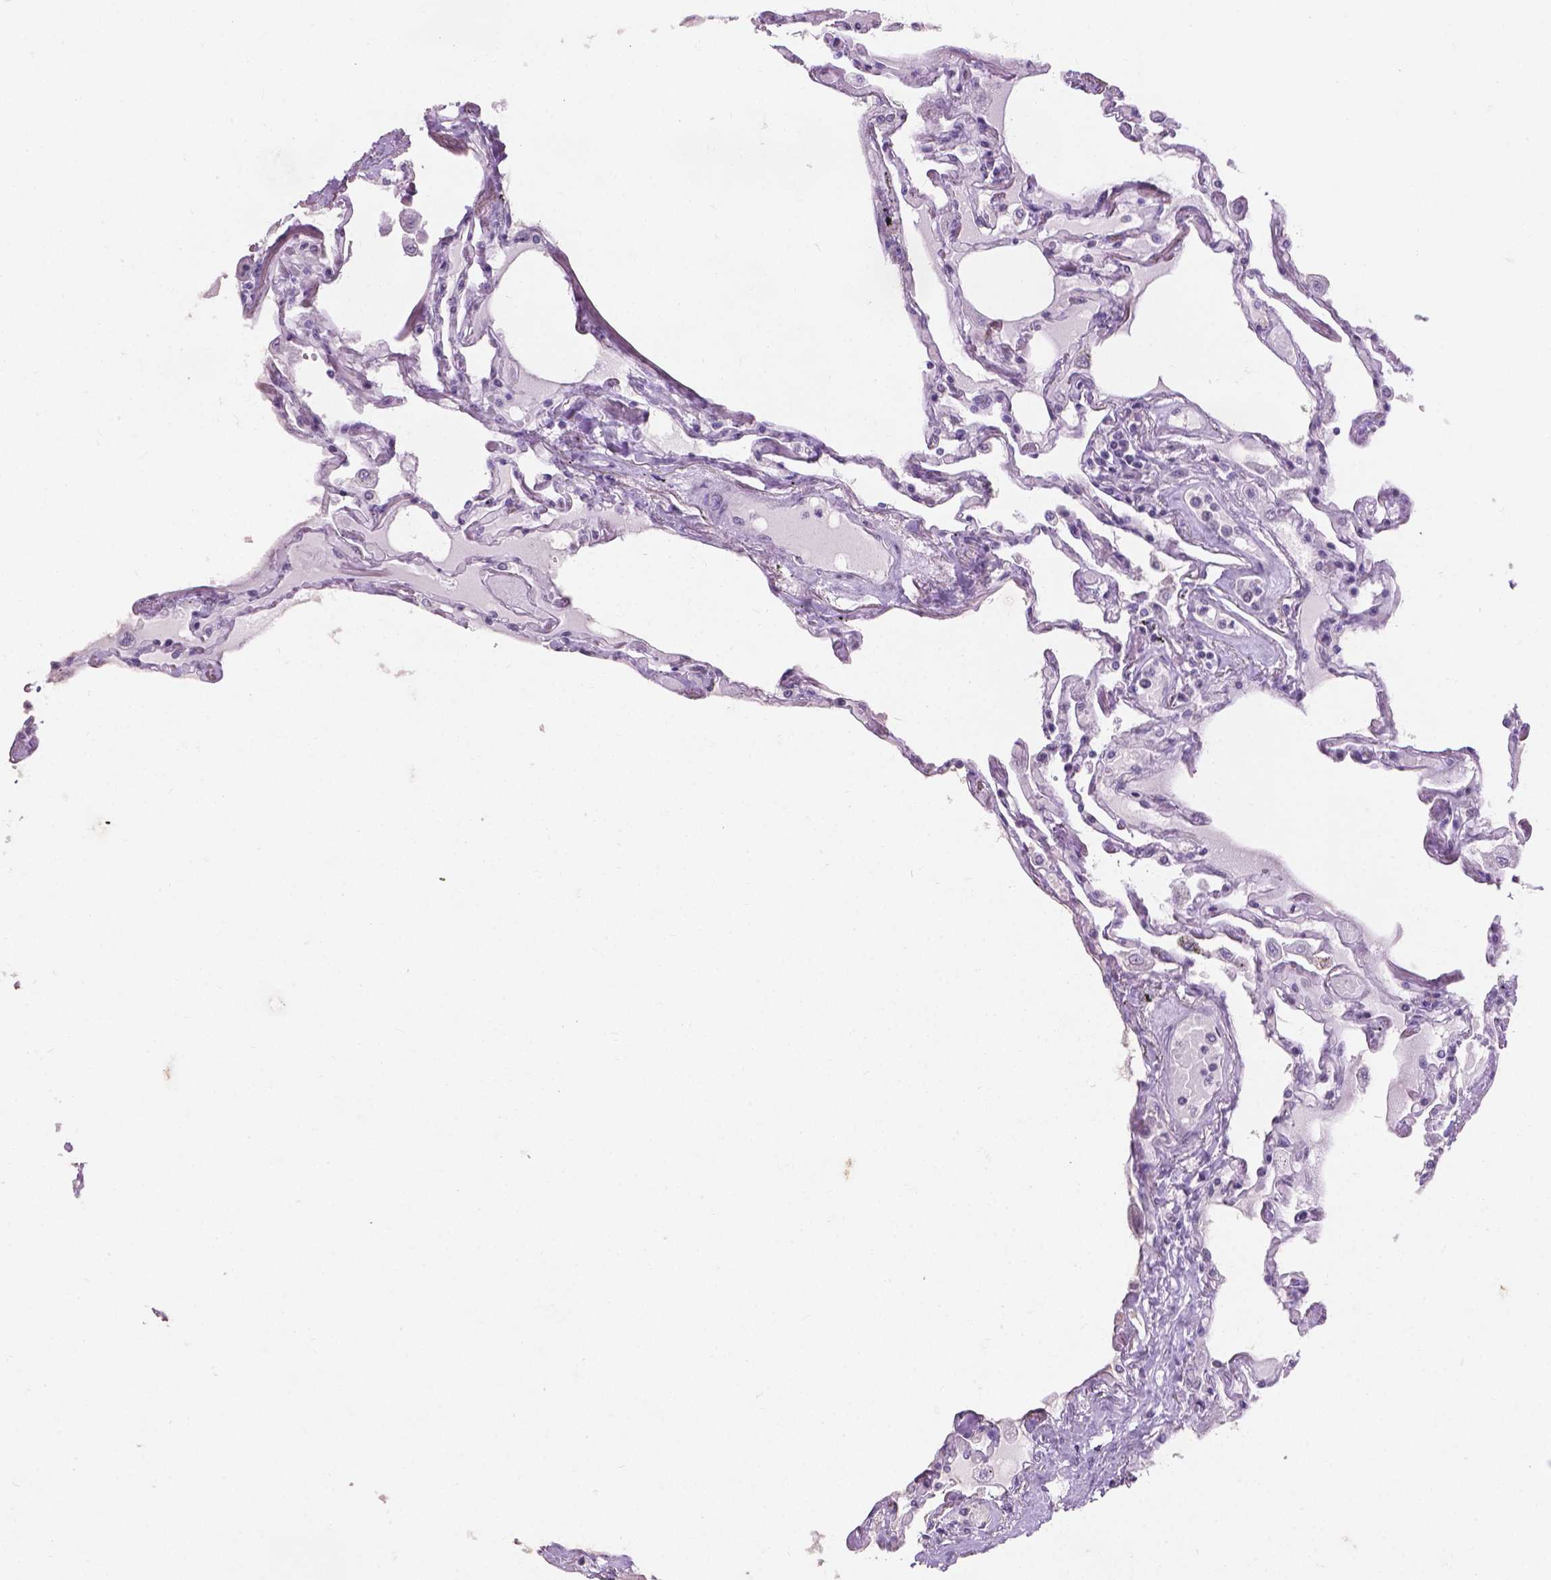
{"staining": {"intensity": "negative", "quantity": "none", "location": "none"}, "tissue": "lung", "cell_type": "Alveolar cells", "image_type": "normal", "snomed": [{"axis": "morphology", "description": "Normal tissue, NOS"}, {"axis": "morphology", "description": "Adenocarcinoma, NOS"}, {"axis": "topography", "description": "Cartilage tissue"}, {"axis": "topography", "description": "Lung"}], "caption": "Immunohistochemistry (IHC) of unremarkable lung displays no staining in alveolar cells. (DAB (3,3'-diaminobenzidine) immunohistochemistry with hematoxylin counter stain).", "gene": "COIL", "patient": {"sex": "female", "age": 67}}